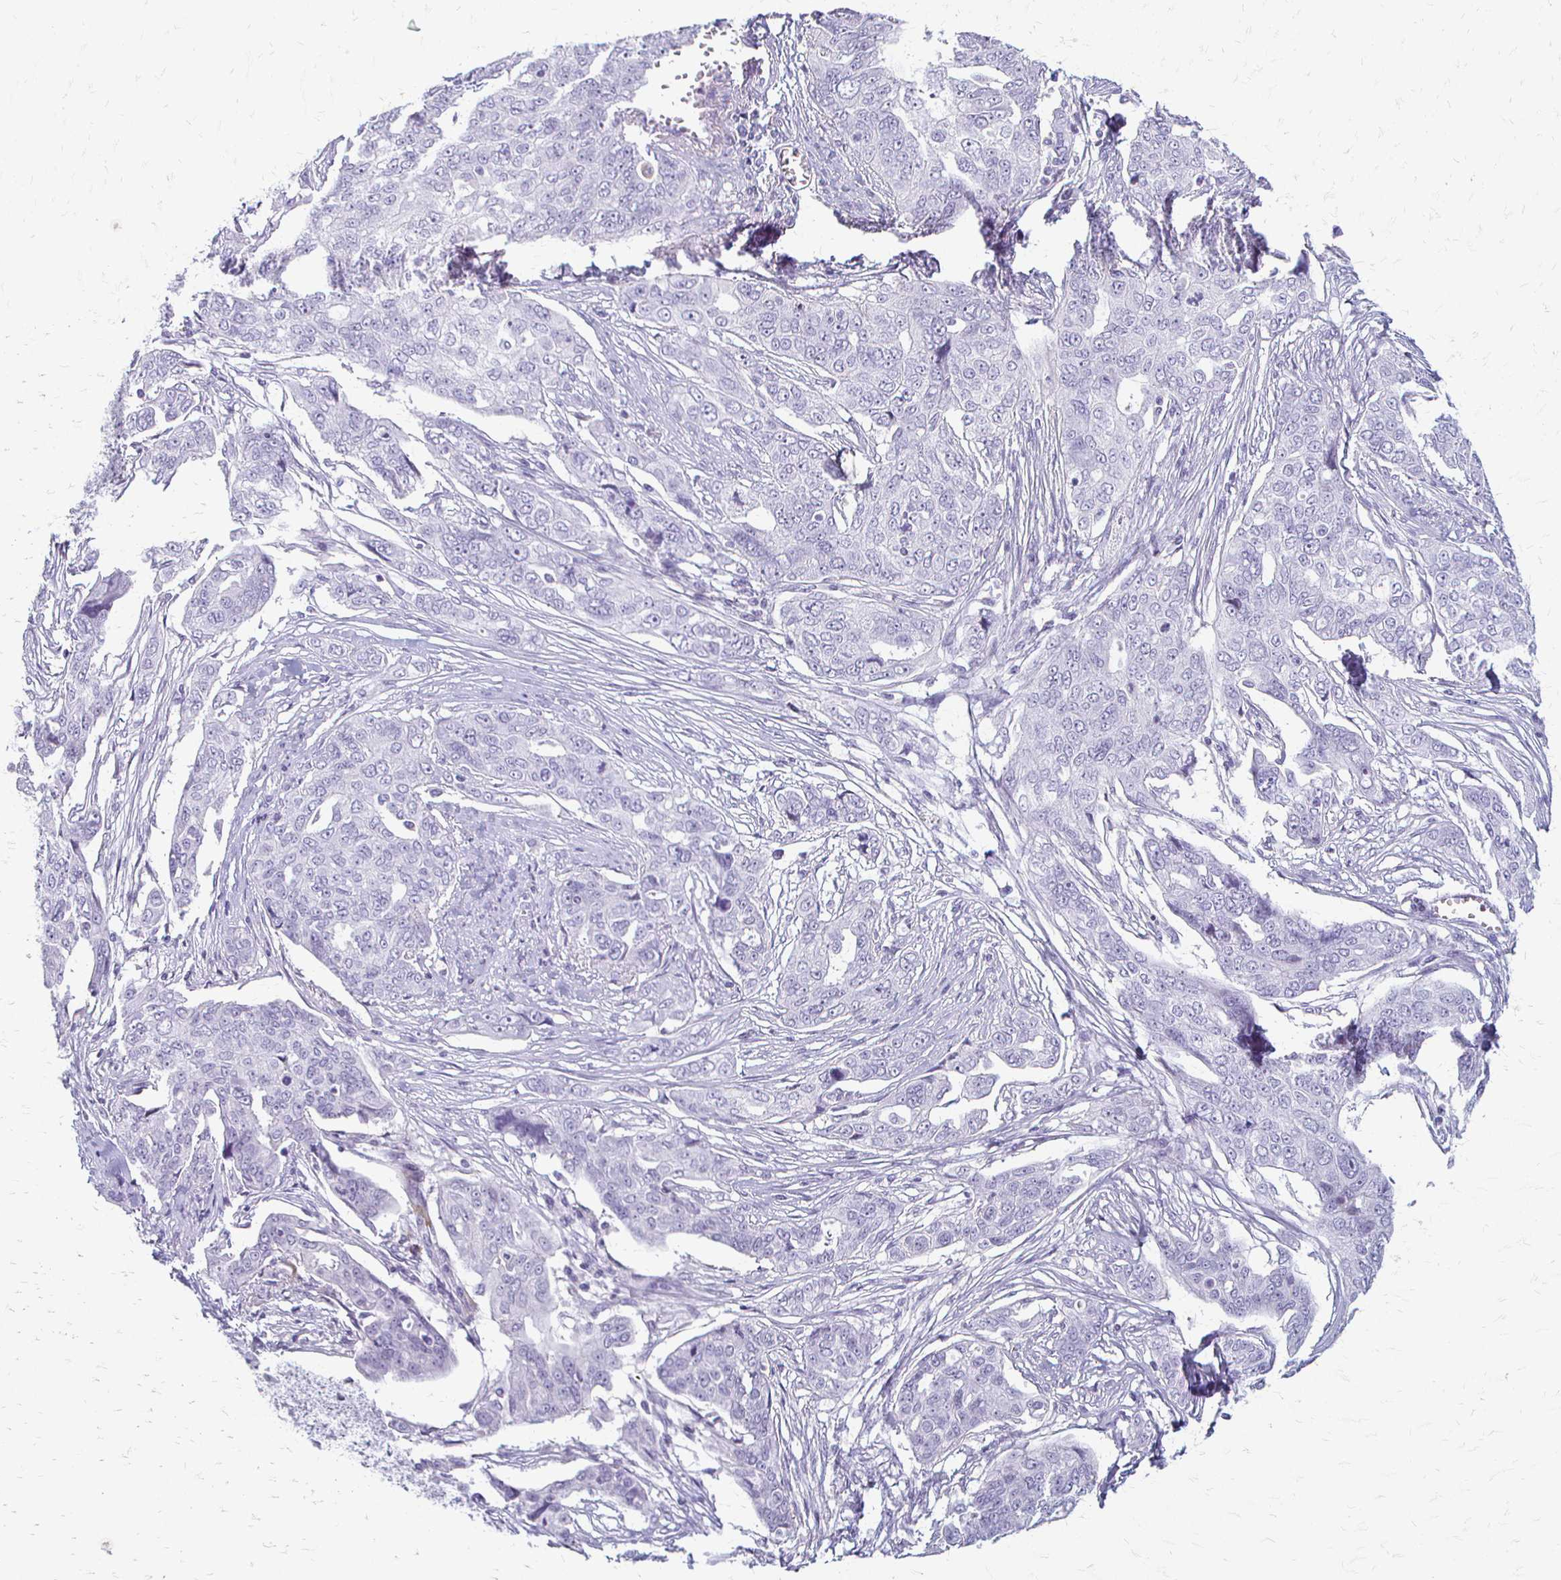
{"staining": {"intensity": "negative", "quantity": "none", "location": "none"}, "tissue": "ovarian cancer", "cell_type": "Tumor cells", "image_type": "cancer", "snomed": [{"axis": "morphology", "description": "Carcinoma, endometroid"}, {"axis": "topography", "description": "Ovary"}], "caption": "The immunohistochemistry (IHC) photomicrograph has no significant expression in tumor cells of ovarian cancer tissue.", "gene": "ACP5", "patient": {"sex": "female", "age": 70}}